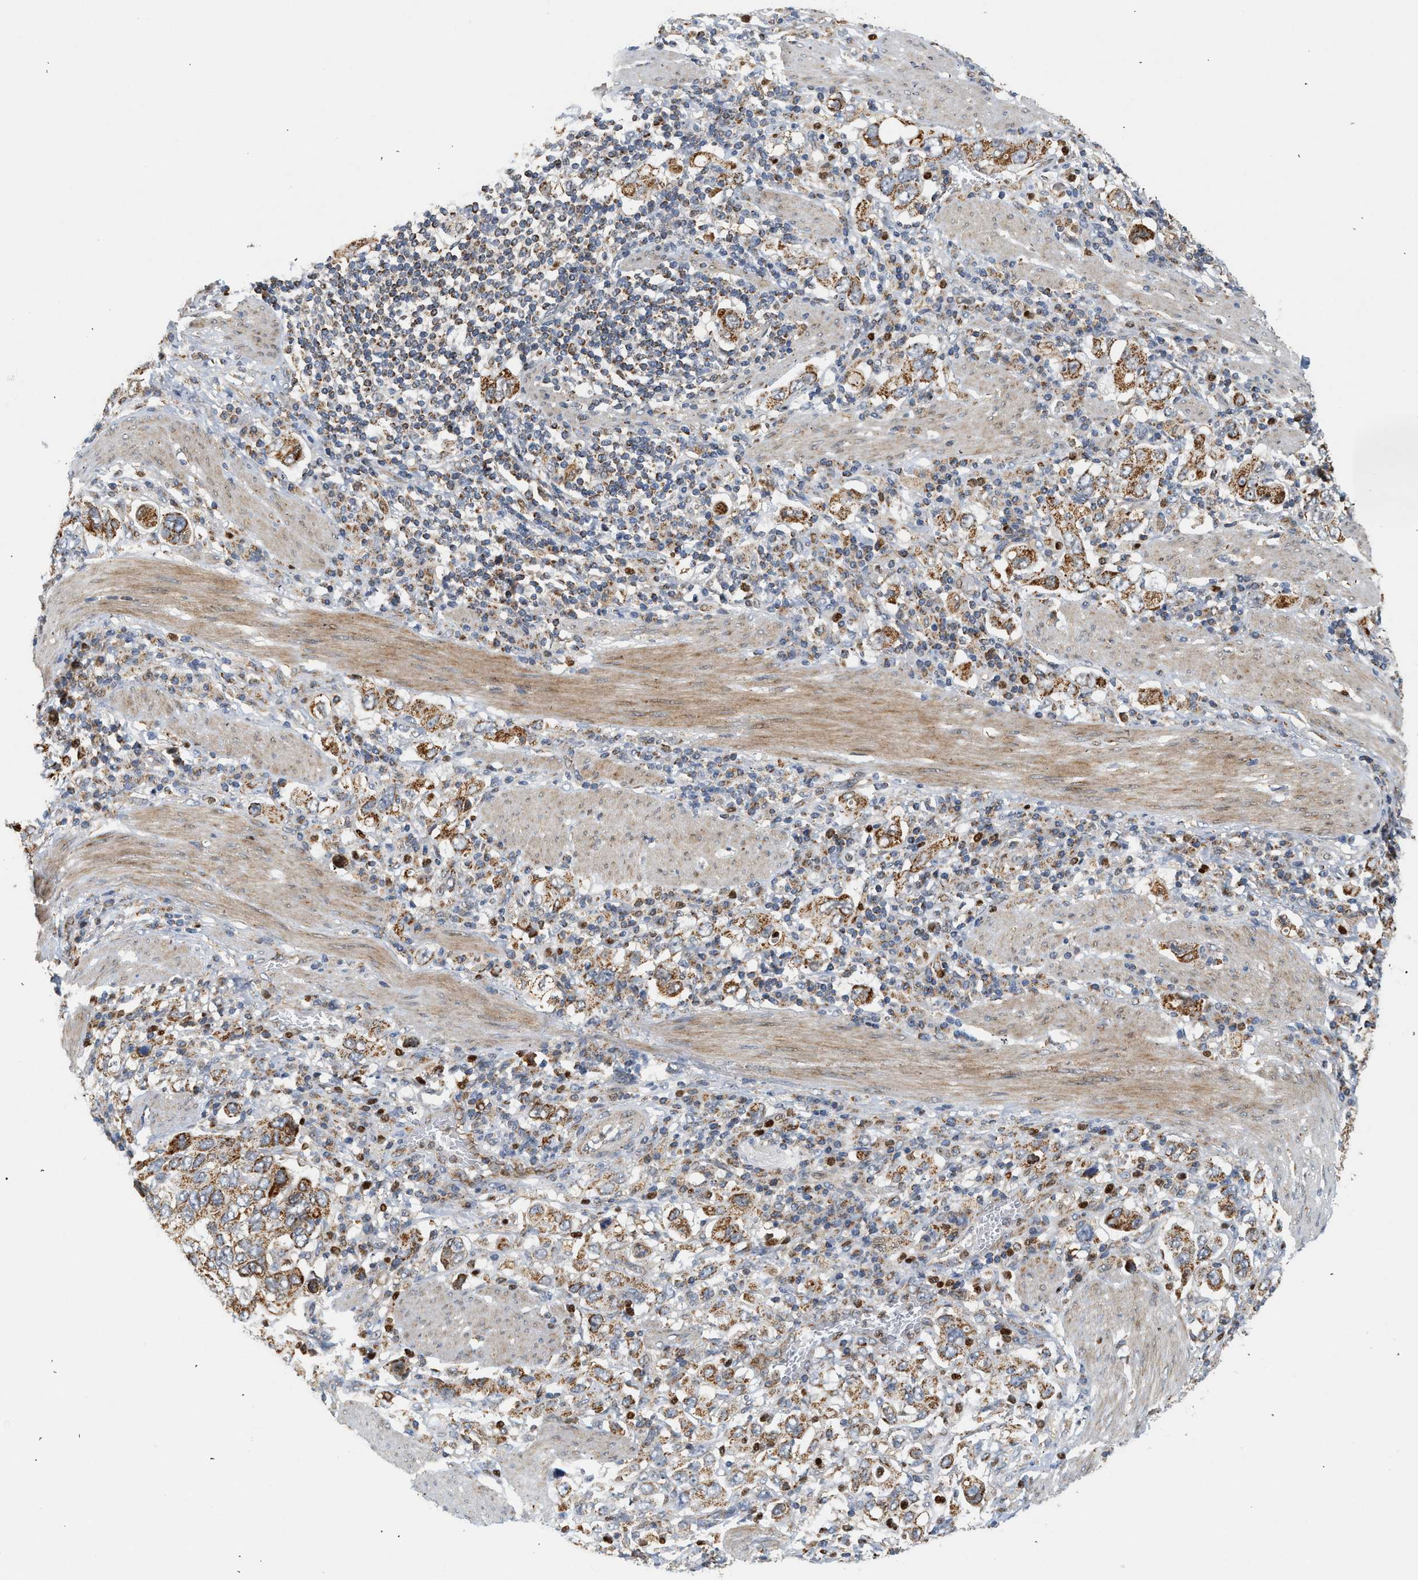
{"staining": {"intensity": "moderate", "quantity": ">75%", "location": "cytoplasmic/membranous"}, "tissue": "stomach cancer", "cell_type": "Tumor cells", "image_type": "cancer", "snomed": [{"axis": "morphology", "description": "Adenocarcinoma, NOS"}, {"axis": "topography", "description": "Stomach, upper"}], "caption": "Stomach adenocarcinoma tissue shows moderate cytoplasmic/membranous positivity in about >75% of tumor cells, visualized by immunohistochemistry.", "gene": "MCU", "patient": {"sex": "male", "age": 62}}